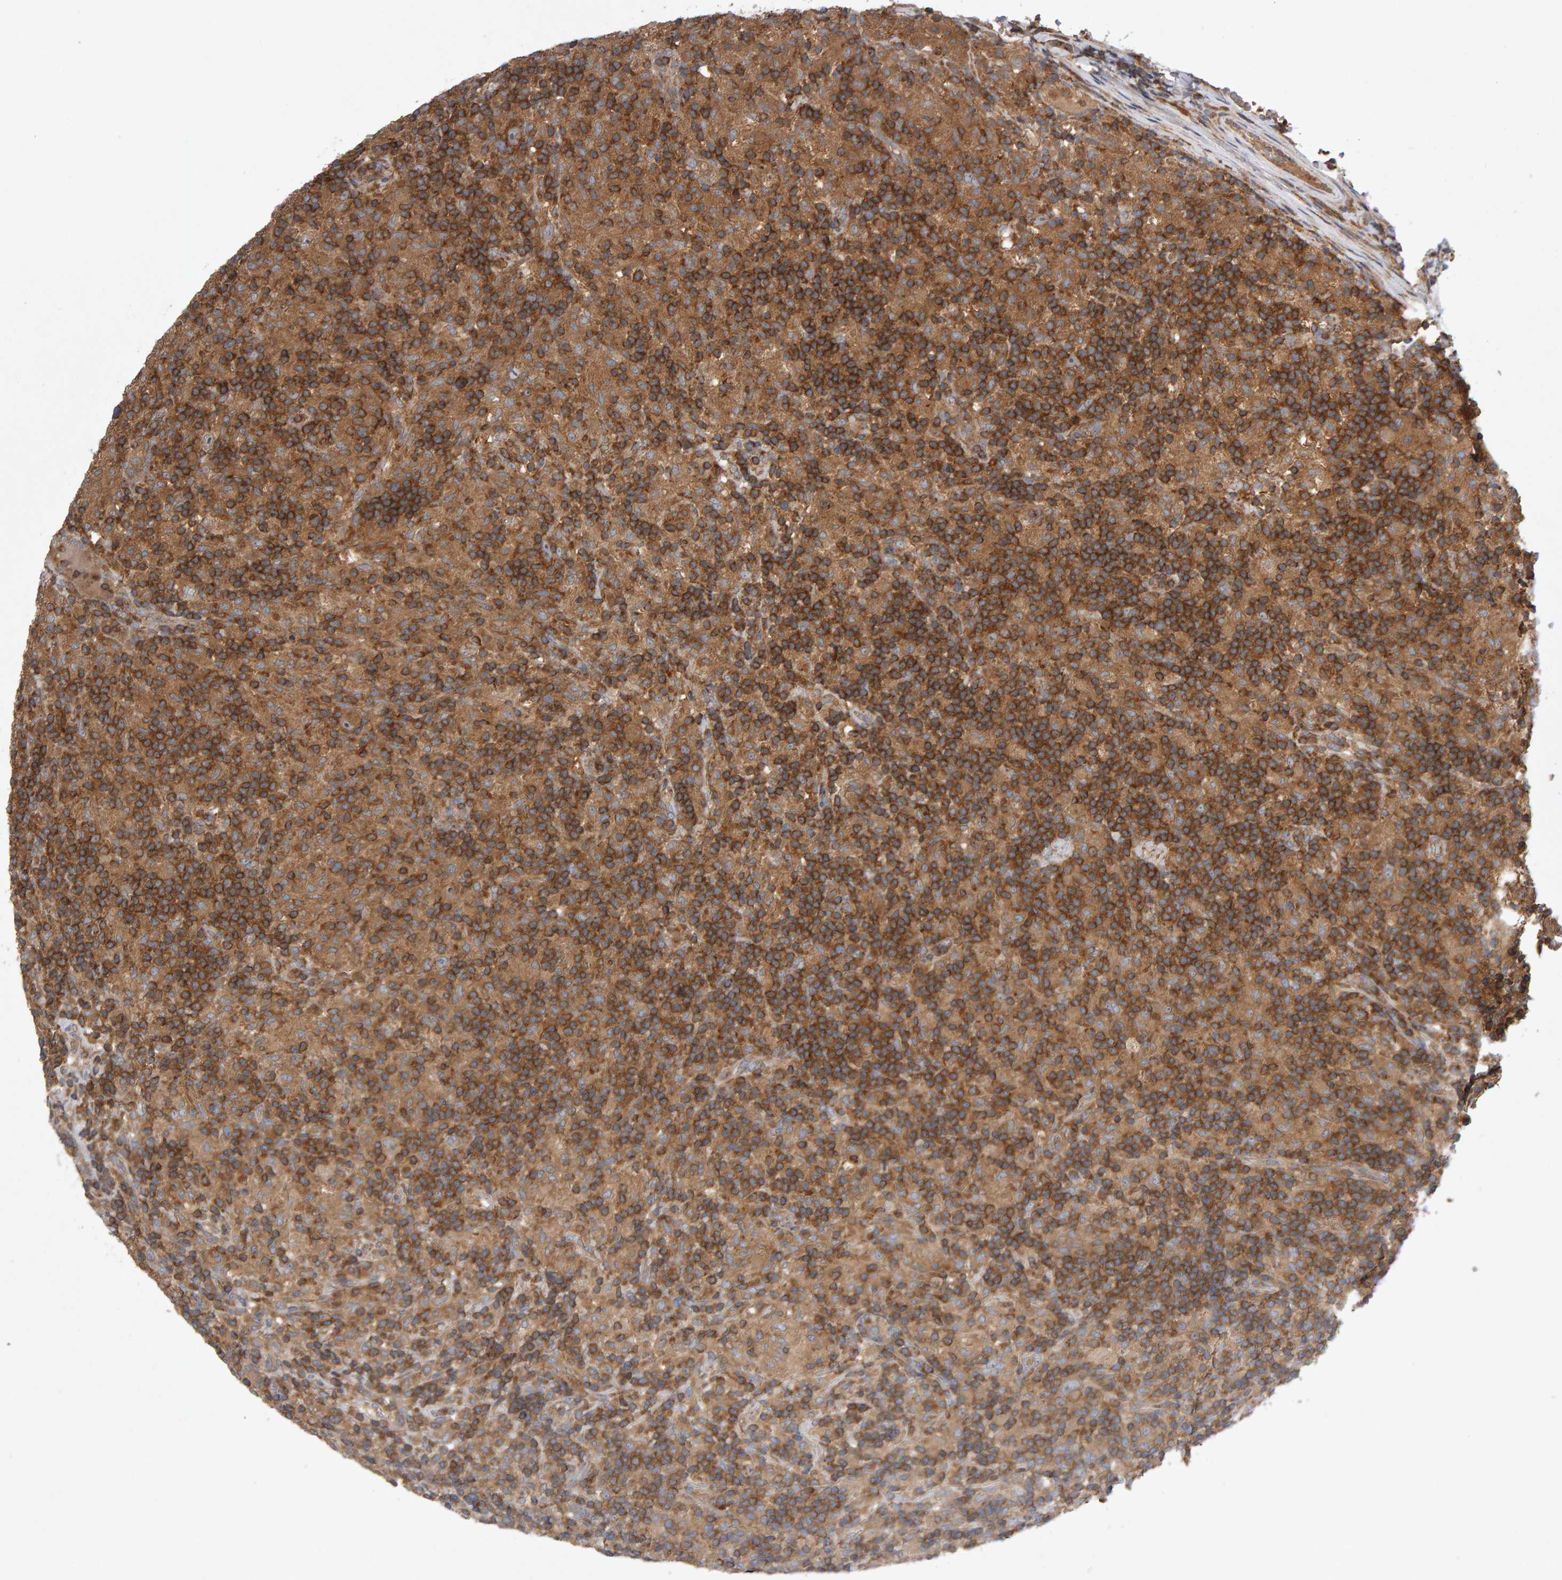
{"staining": {"intensity": "moderate", "quantity": ">75%", "location": "cytoplasmic/membranous"}, "tissue": "lymphoma", "cell_type": "Tumor cells", "image_type": "cancer", "snomed": [{"axis": "morphology", "description": "Hodgkin's disease, NOS"}, {"axis": "topography", "description": "Lymph node"}], "caption": "Hodgkin's disease tissue displays moderate cytoplasmic/membranous expression in approximately >75% of tumor cells, visualized by immunohistochemistry.", "gene": "PGS1", "patient": {"sex": "male", "age": 70}}